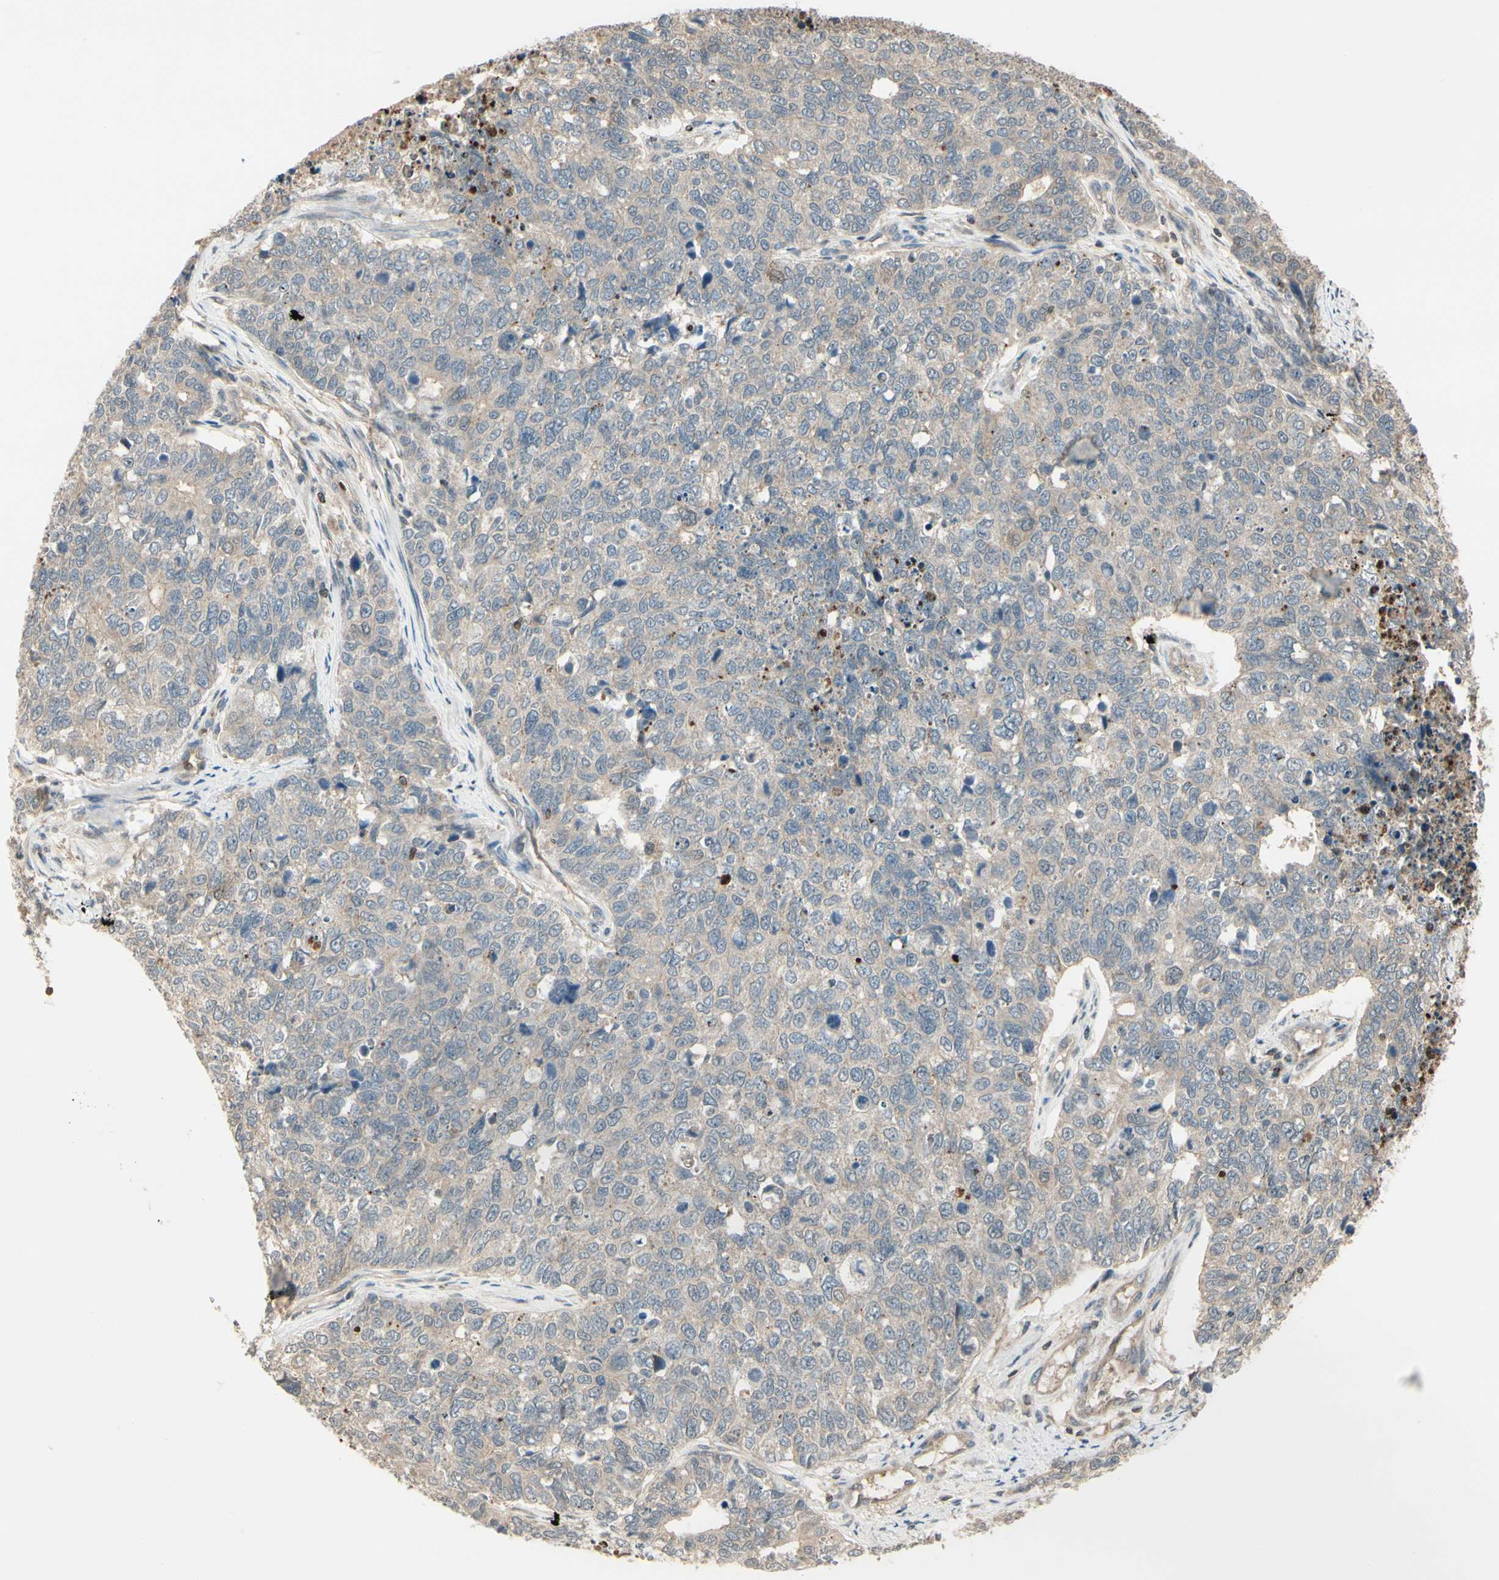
{"staining": {"intensity": "weak", "quantity": ">75%", "location": "cytoplasmic/membranous"}, "tissue": "cervical cancer", "cell_type": "Tumor cells", "image_type": "cancer", "snomed": [{"axis": "morphology", "description": "Squamous cell carcinoma, NOS"}, {"axis": "topography", "description": "Cervix"}], "caption": "Weak cytoplasmic/membranous staining is appreciated in approximately >75% of tumor cells in squamous cell carcinoma (cervical).", "gene": "EVC", "patient": {"sex": "female", "age": 63}}